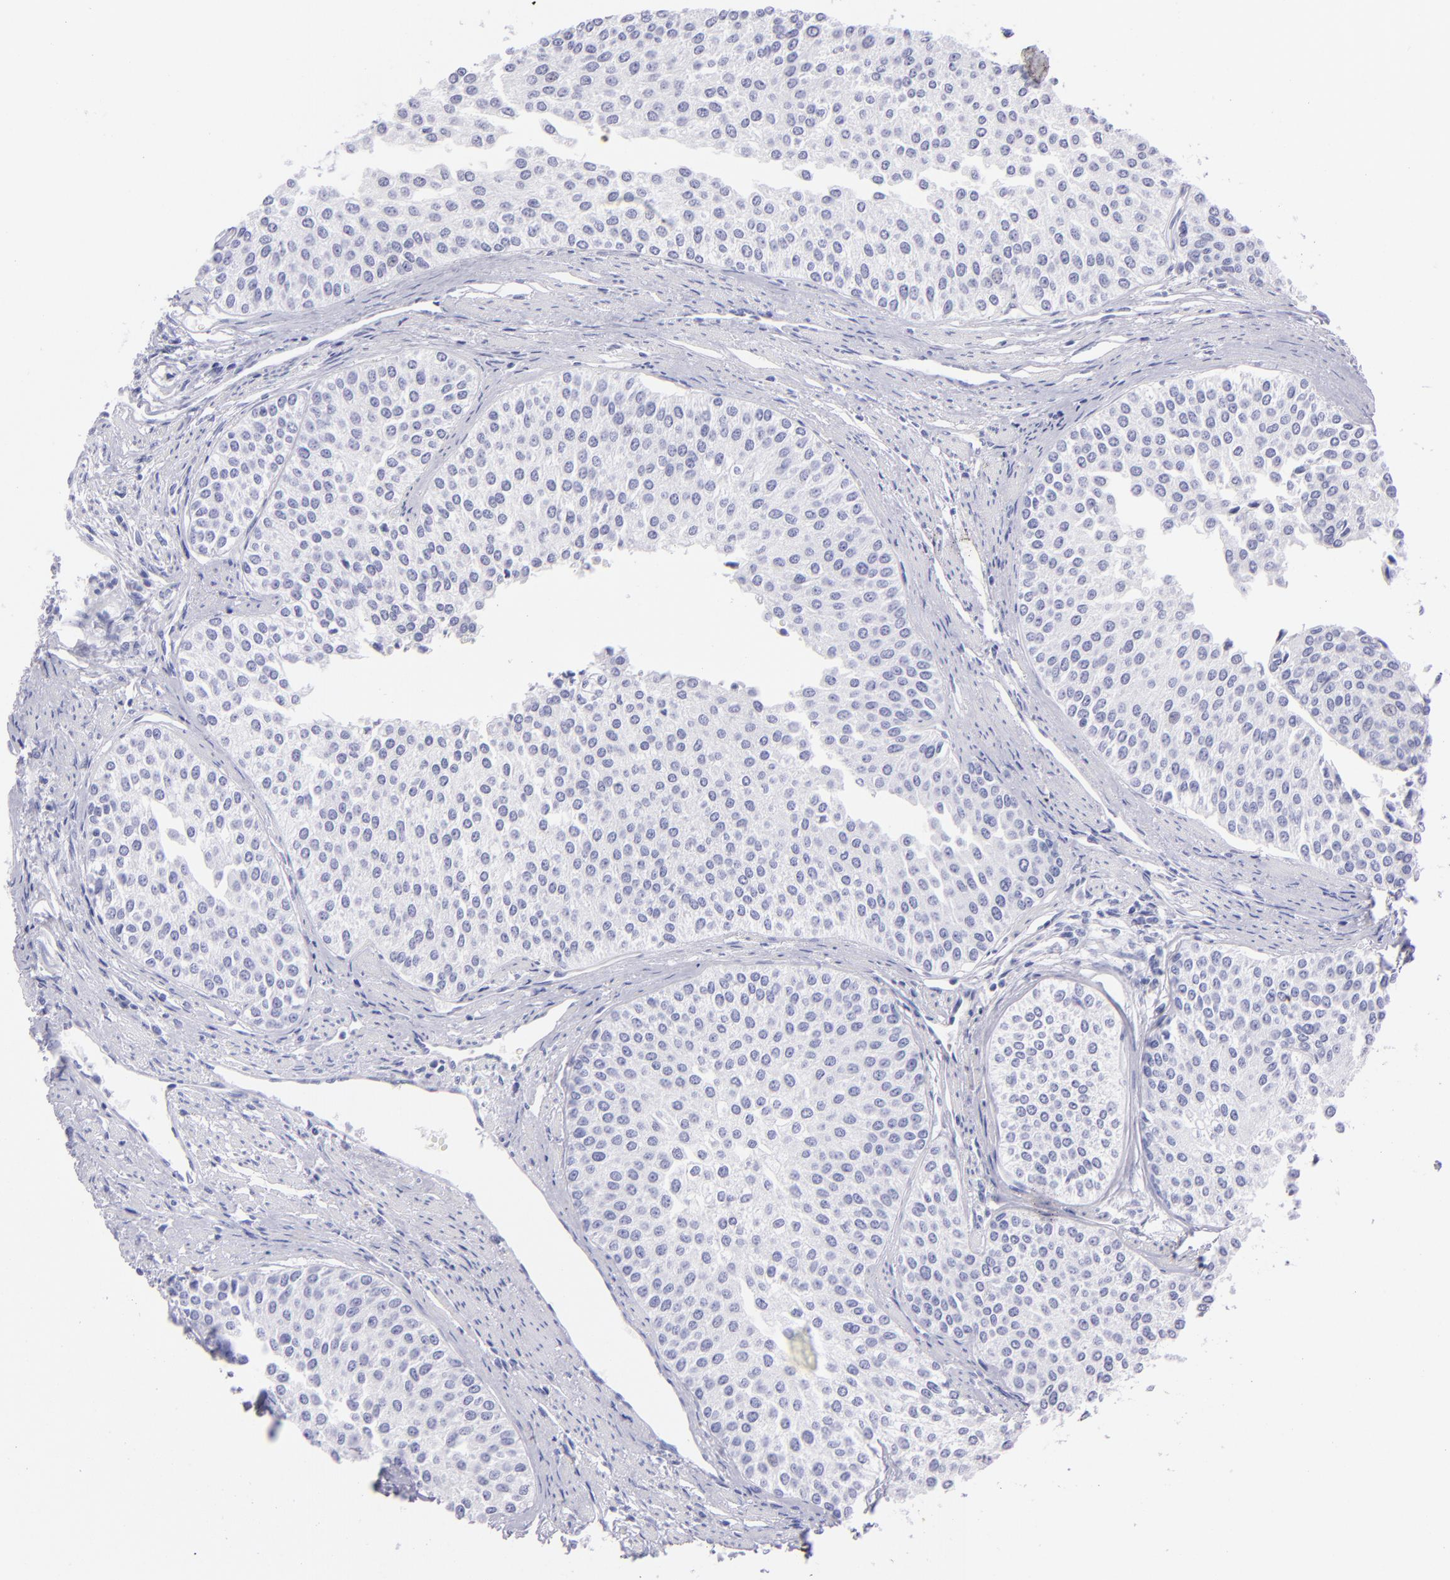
{"staining": {"intensity": "negative", "quantity": "none", "location": "none"}, "tissue": "urothelial cancer", "cell_type": "Tumor cells", "image_type": "cancer", "snomed": [{"axis": "morphology", "description": "Urothelial carcinoma, Low grade"}, {"axis": "topography", "description": "Urinary bladder"}], "caption": "Micrograph shows no significant protein staining in tumor cells of low-grade urothelial carcinoma.", "gene": "PRPH", "patient": {"sex": "female", "age": 73}}